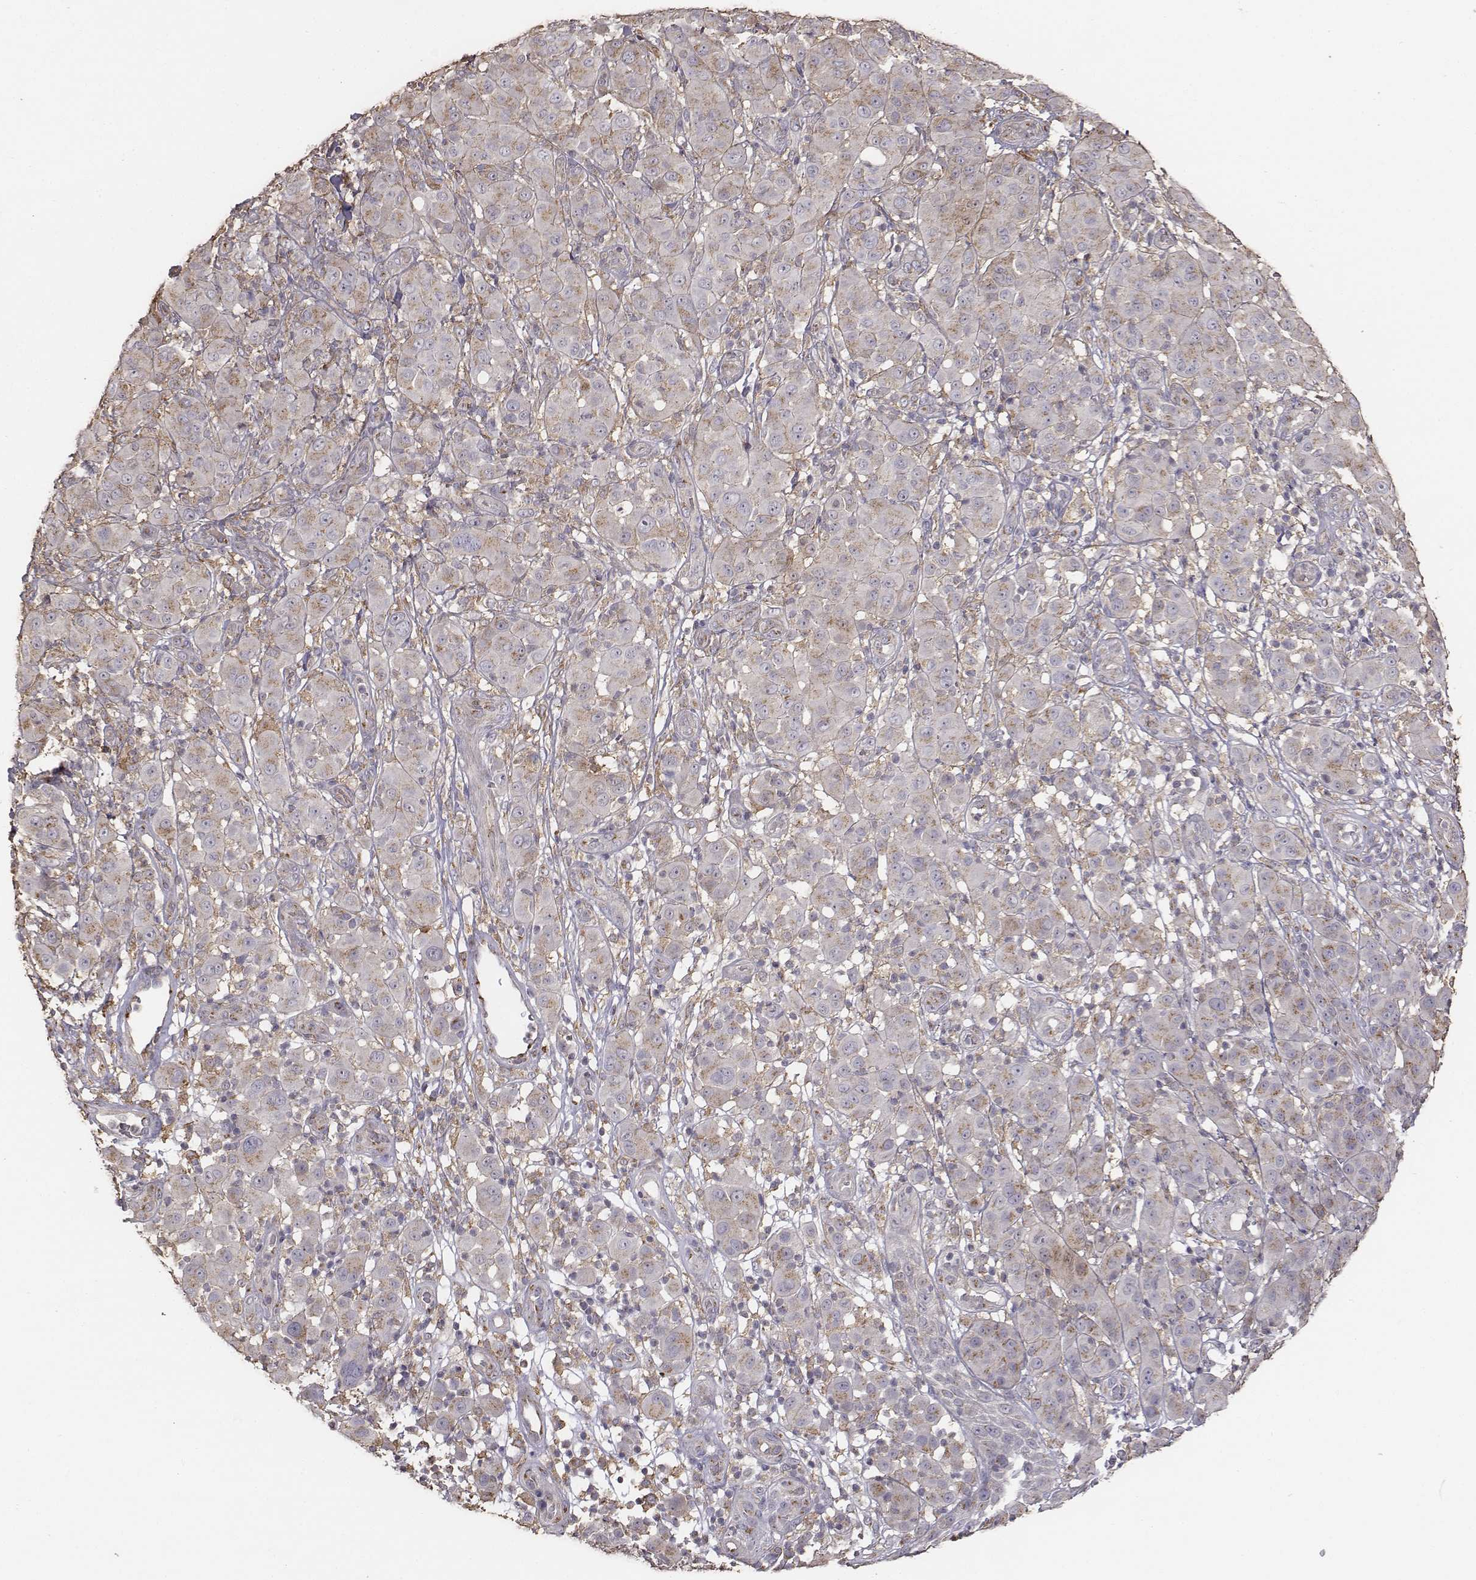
{"staining": {"intensity": "moderate", "quantity": ">75%", "location": "cytoplasmic/membranous"}, "tissue": "melanoma", "cell_type": "Tumor cells", "image_type": "cancer", "snomed": [{"axis": "morphology", "description": "Malignant melanoma, NOS"}, {"axis": "topography", "description": "Skin"}], "caption": "A medium amount of moderate cytoplasmic/membranous expression is present in approximately >75% of tumor cells in melanoma tissue. (DAB IHC with brightfield microscopy, high magnification).", "gene": "AP1B1", "patient": {"sex": "female", "age": 87}}